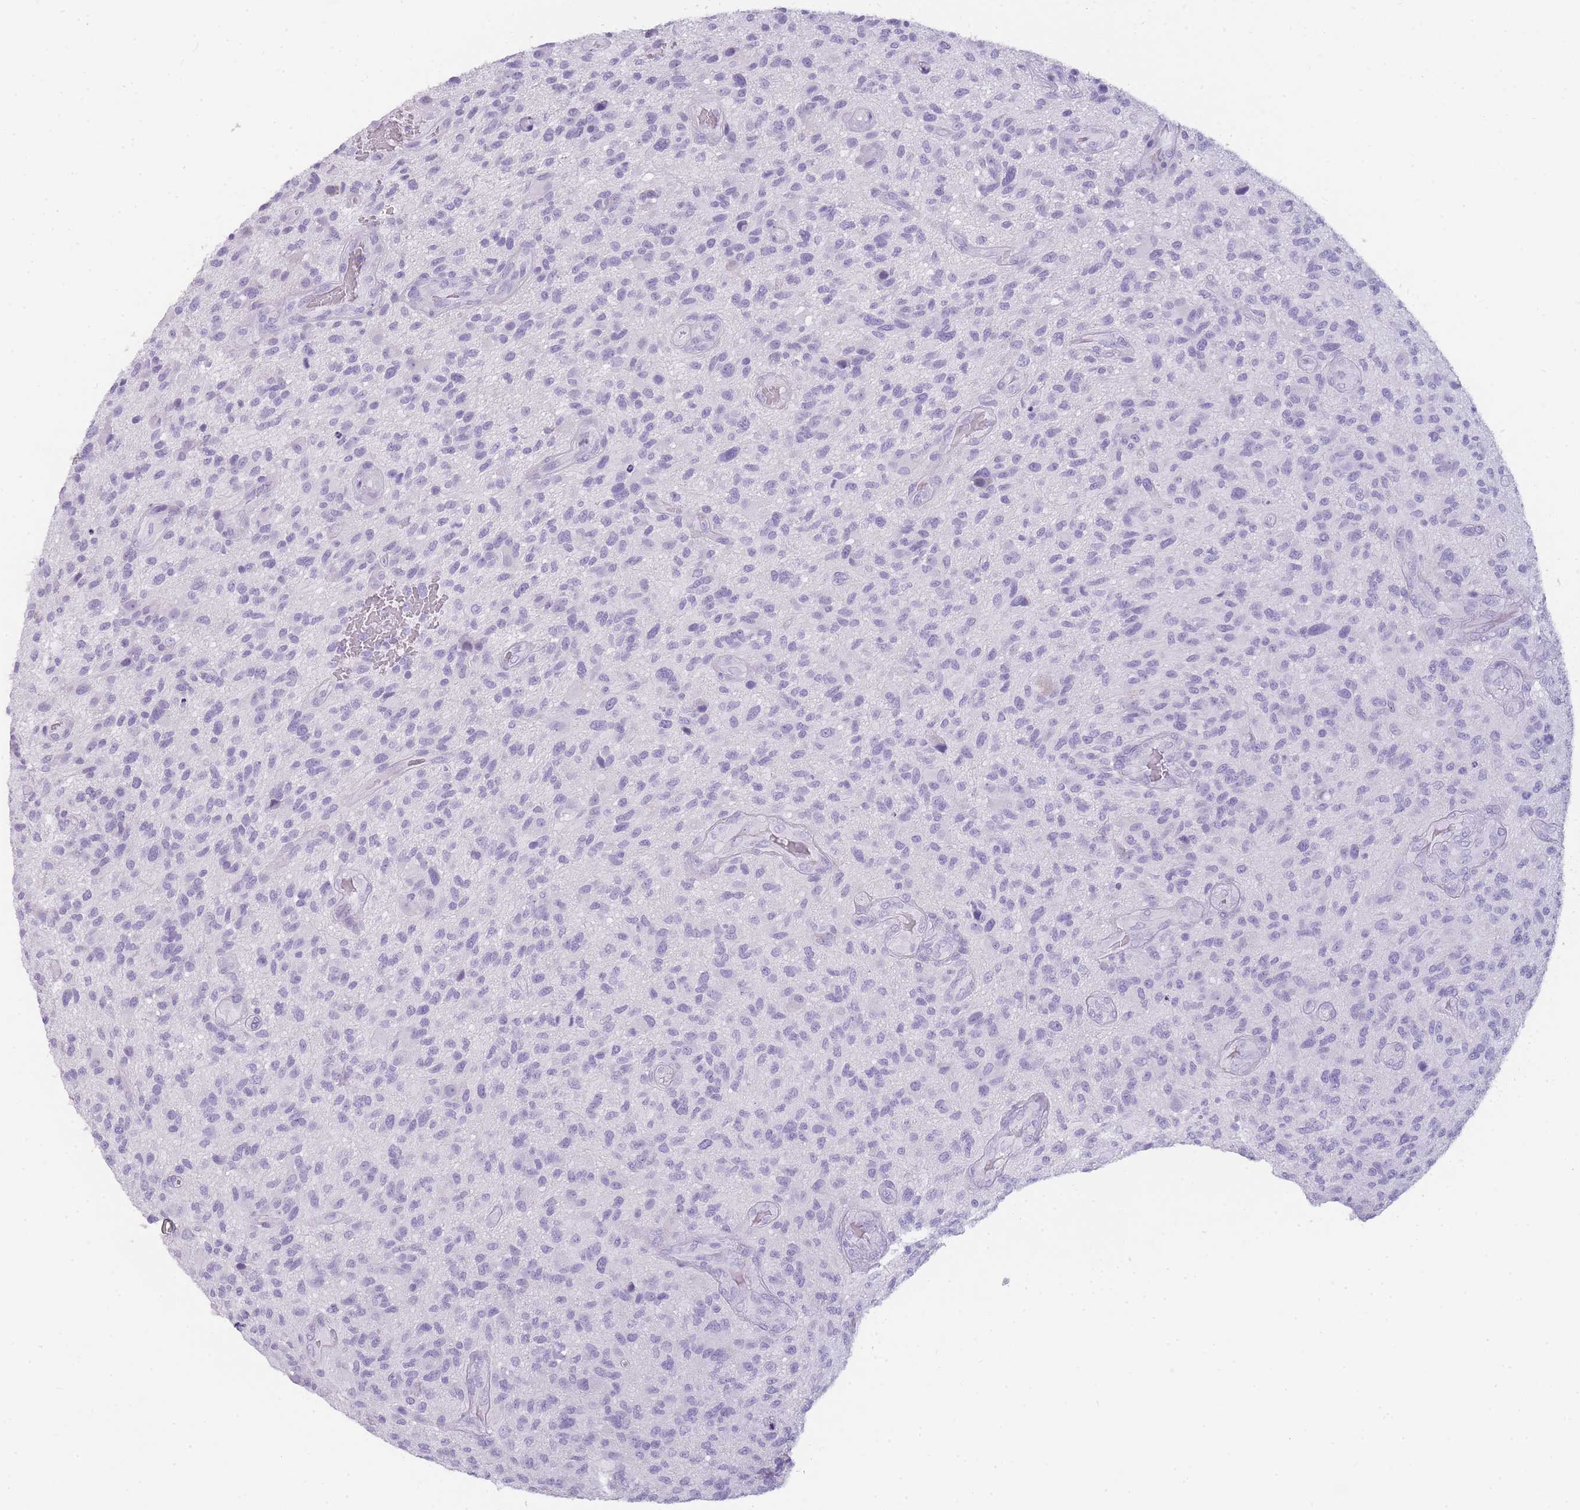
{"staining": {"intensity": "negative", "quantity": "none", "location": "none"}, "tissue": "glioma", "cell_type": "Tumor cells", "image_type": "cancer", "snomed": [{"axis": "morphology", "description": "Glioma, malignant, High grade"}, {"axis": "topography", "description": "Brain"}], "caption": "Tumor cells show no significant staining in malignant glioma (high-grade).", "gene": "TCP11", "patient": {"sex": "male", "age": 47}}